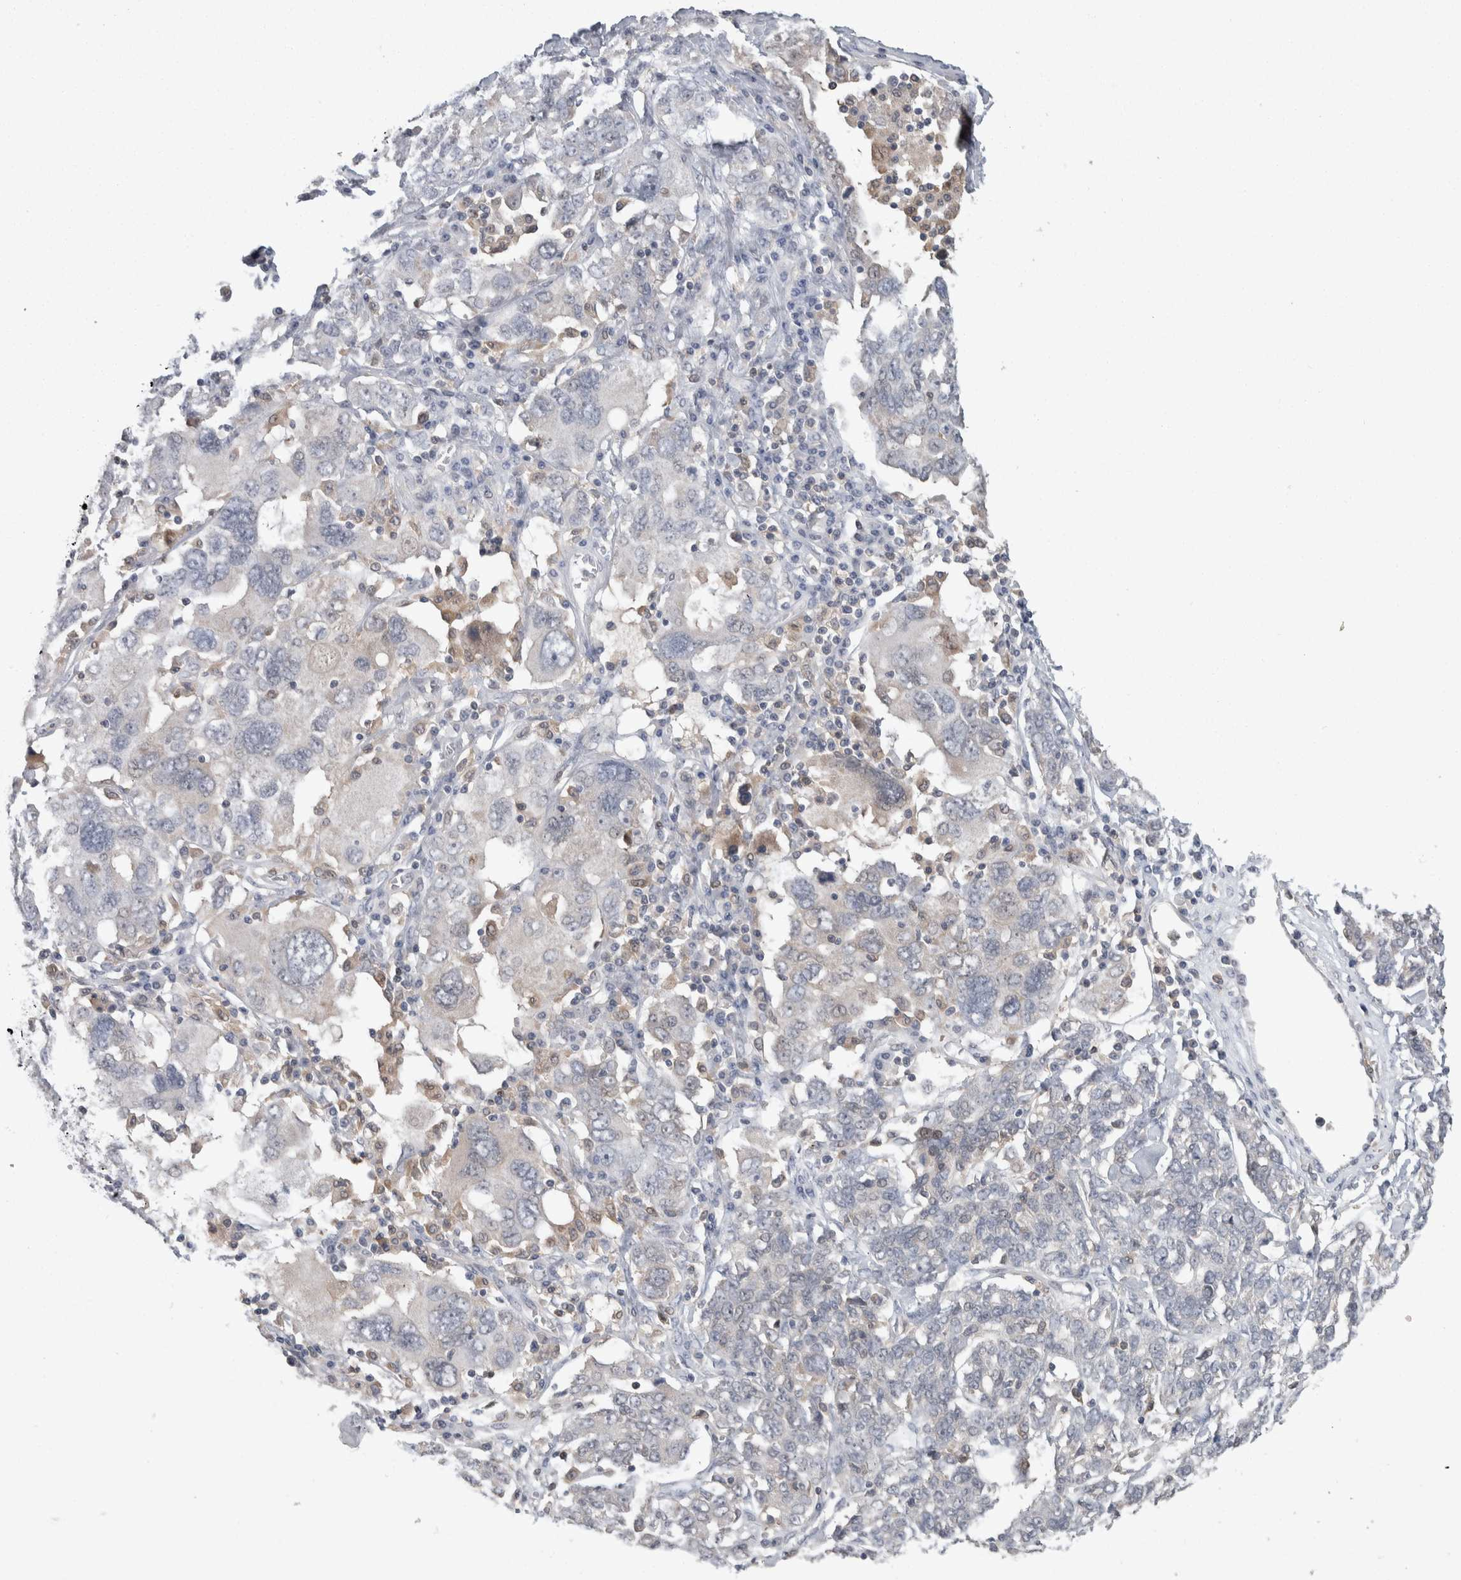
{"staining": {"intensity": "negative", "quantity": "none", "location": "none"}, "tissue": "ovarian cancer", "cell_type": "Tumor cells", "image_type": "cancer", "snomed": [{"axis": "morphology", "description": "Carcinoma, endometroid"}, {"axis": "topography", "description": "Ovary"}], "caption": "The immunohistochemistry photomicrograph has no significant staining in tumor cells of ovarian cancer (endometroid carcinoma) tissue.", "gene": "HTATIP2", "patient": {"sex": "female", "age": 62}}